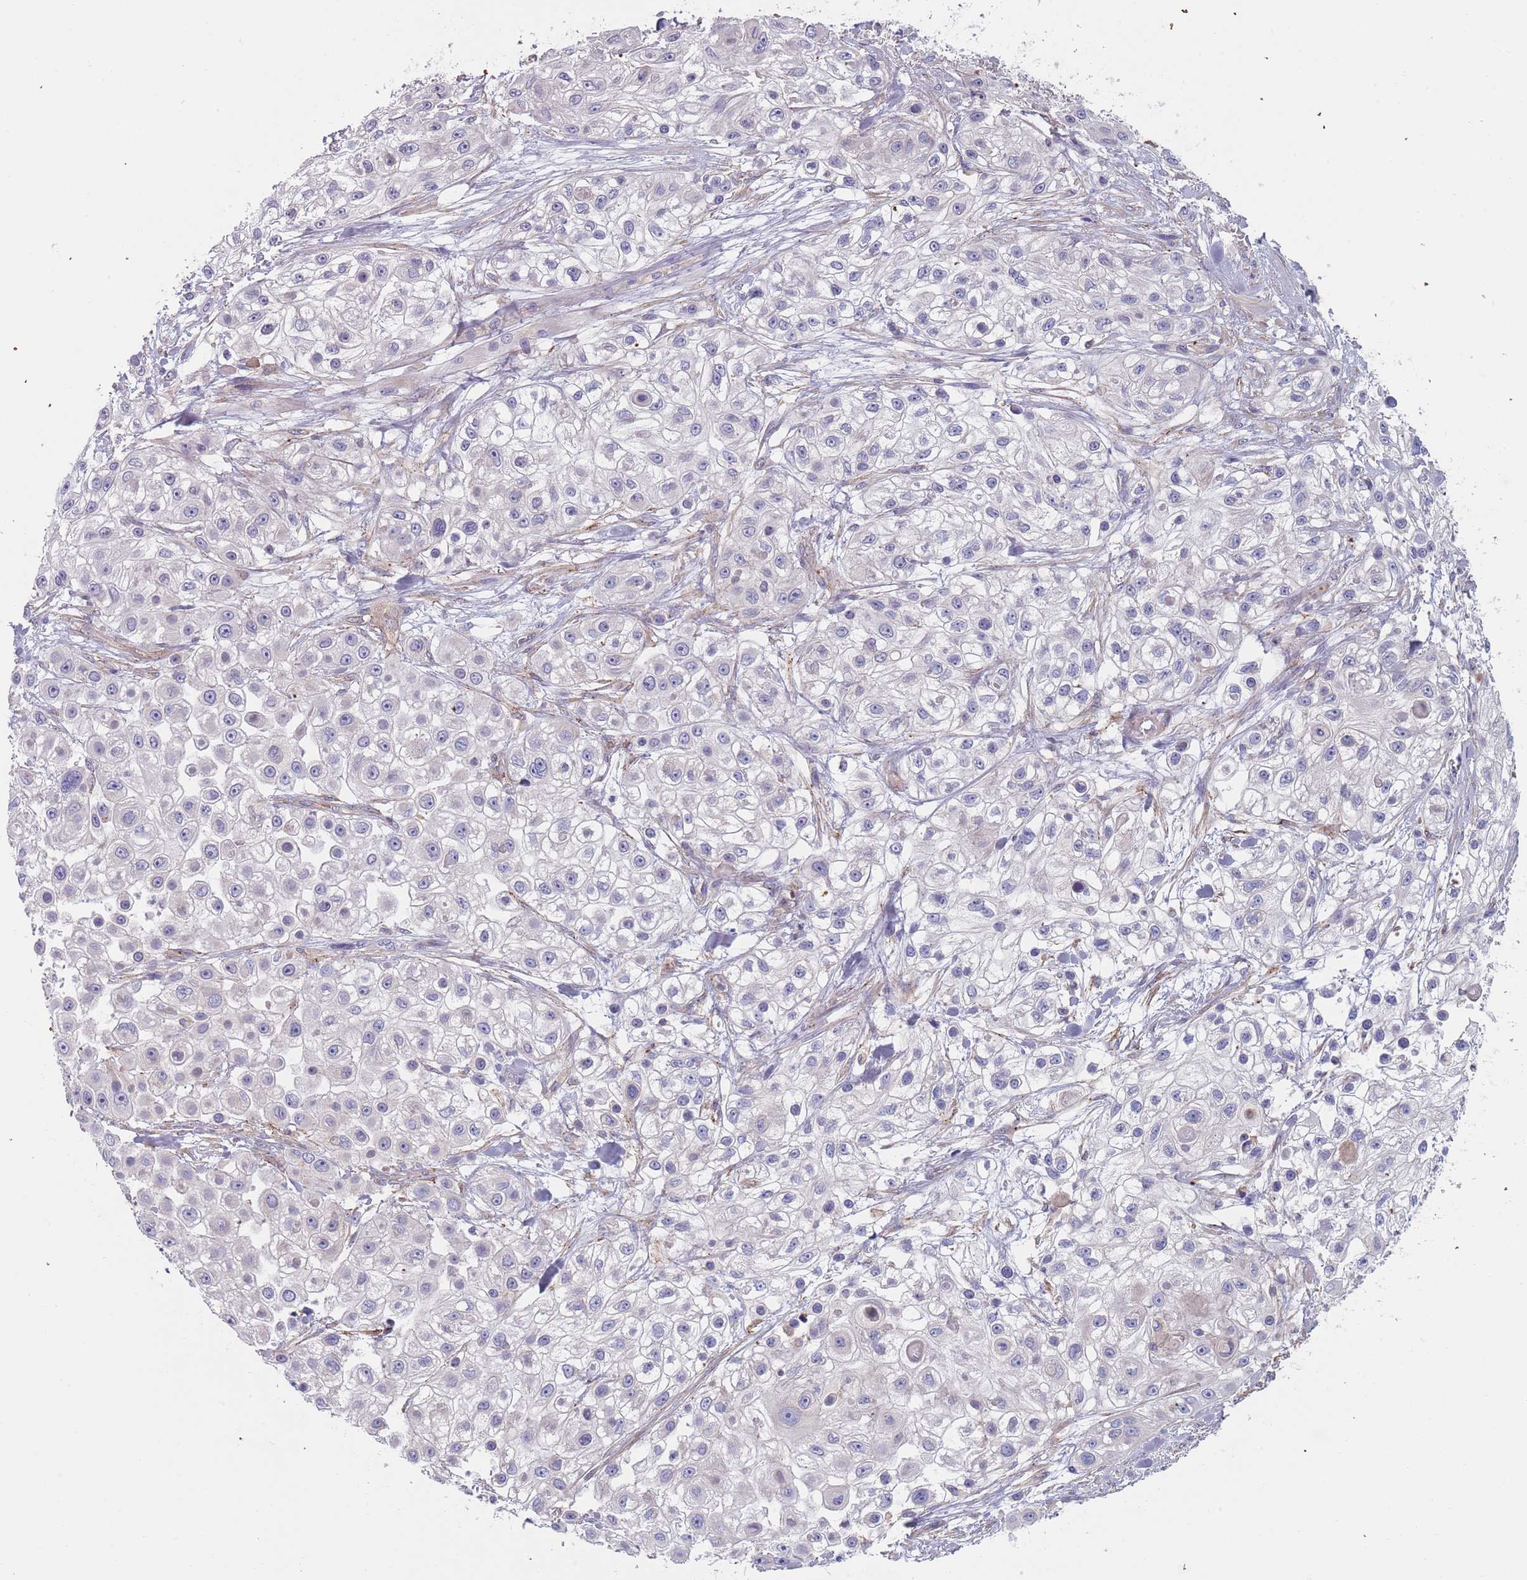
{"staining": {"intensity": "negative", "quantity": "none", "location": "none"}, "tissue": "skin cancer", "cell_type": "Tumor cells", "image_type": "cancer", "snomed": [{"axis": "morphology", "description": "Squamous cell carcinoma, NOS"}, {"axis": "topography", "description": "Skin"}], "caption": "DAB immunohistochemical staining of skin cancer (squamous cell carcinoma) shows no significant expression in tumor cells.", "gene": "APPL2", "patient": {"sex": "male", "age": 67}}